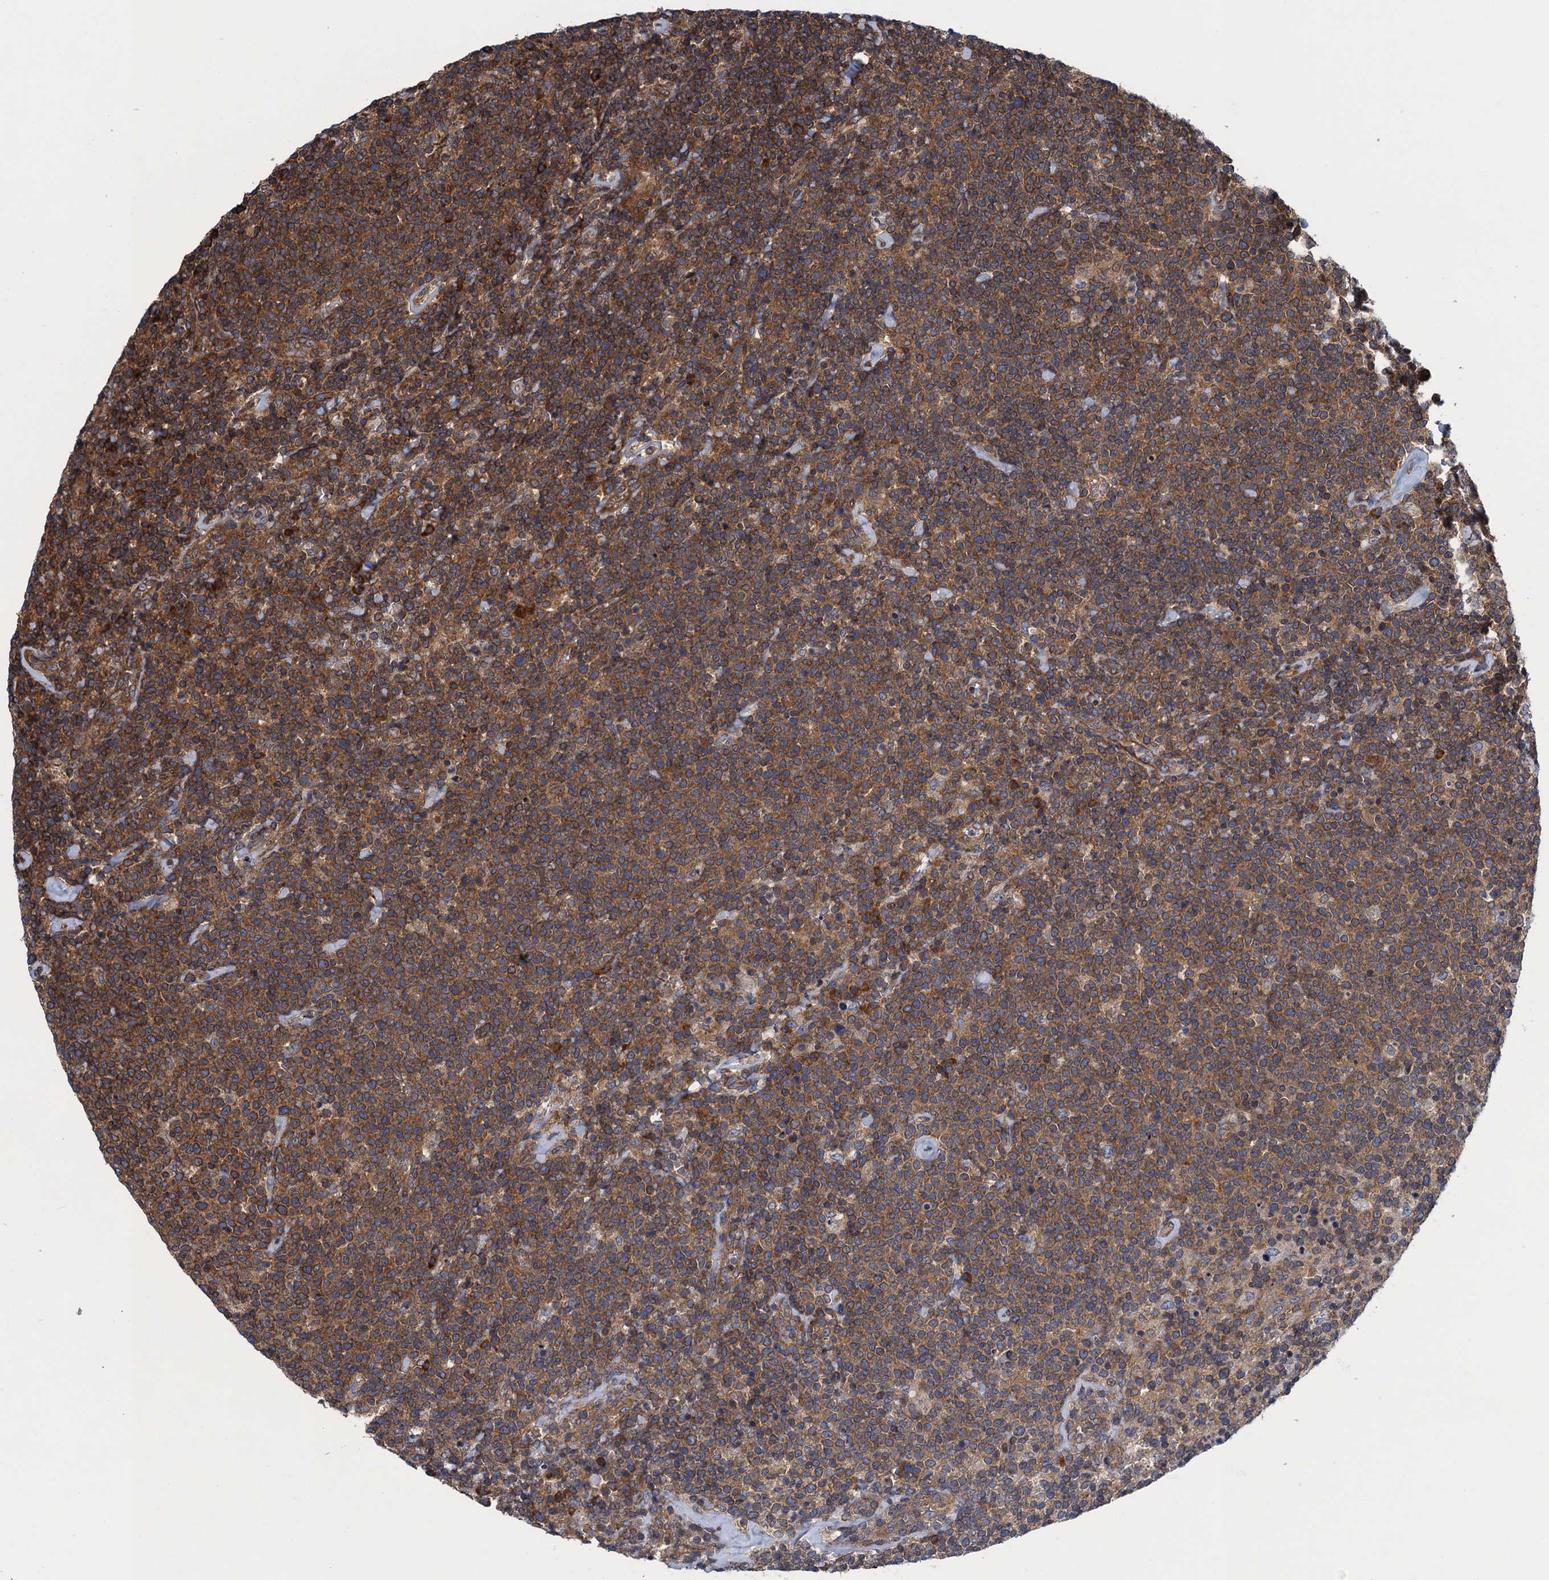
{"staining": {"intensity": "strong", "quantity": ">75%", "location": "cytoplasmic/membranous"}, "tissue": "lymphoma", "cell_type": "Tumor cells", "image_type": "cancer", "snomed": [{"axis": "morphology", "description": "Malignant lymphoma, non-Hodgkin's type, High grade"}, {"axis": "topography", "description": "Lymph node"}], "caption": "A brown stain shows strong cytoplasmic/membranous staining of a protein in malignant lymphoma, non-Hodgkin's type (high-grade) tumor cells.", "gene": "MDM1", "patient": {"sex": "male", "age": 61}}